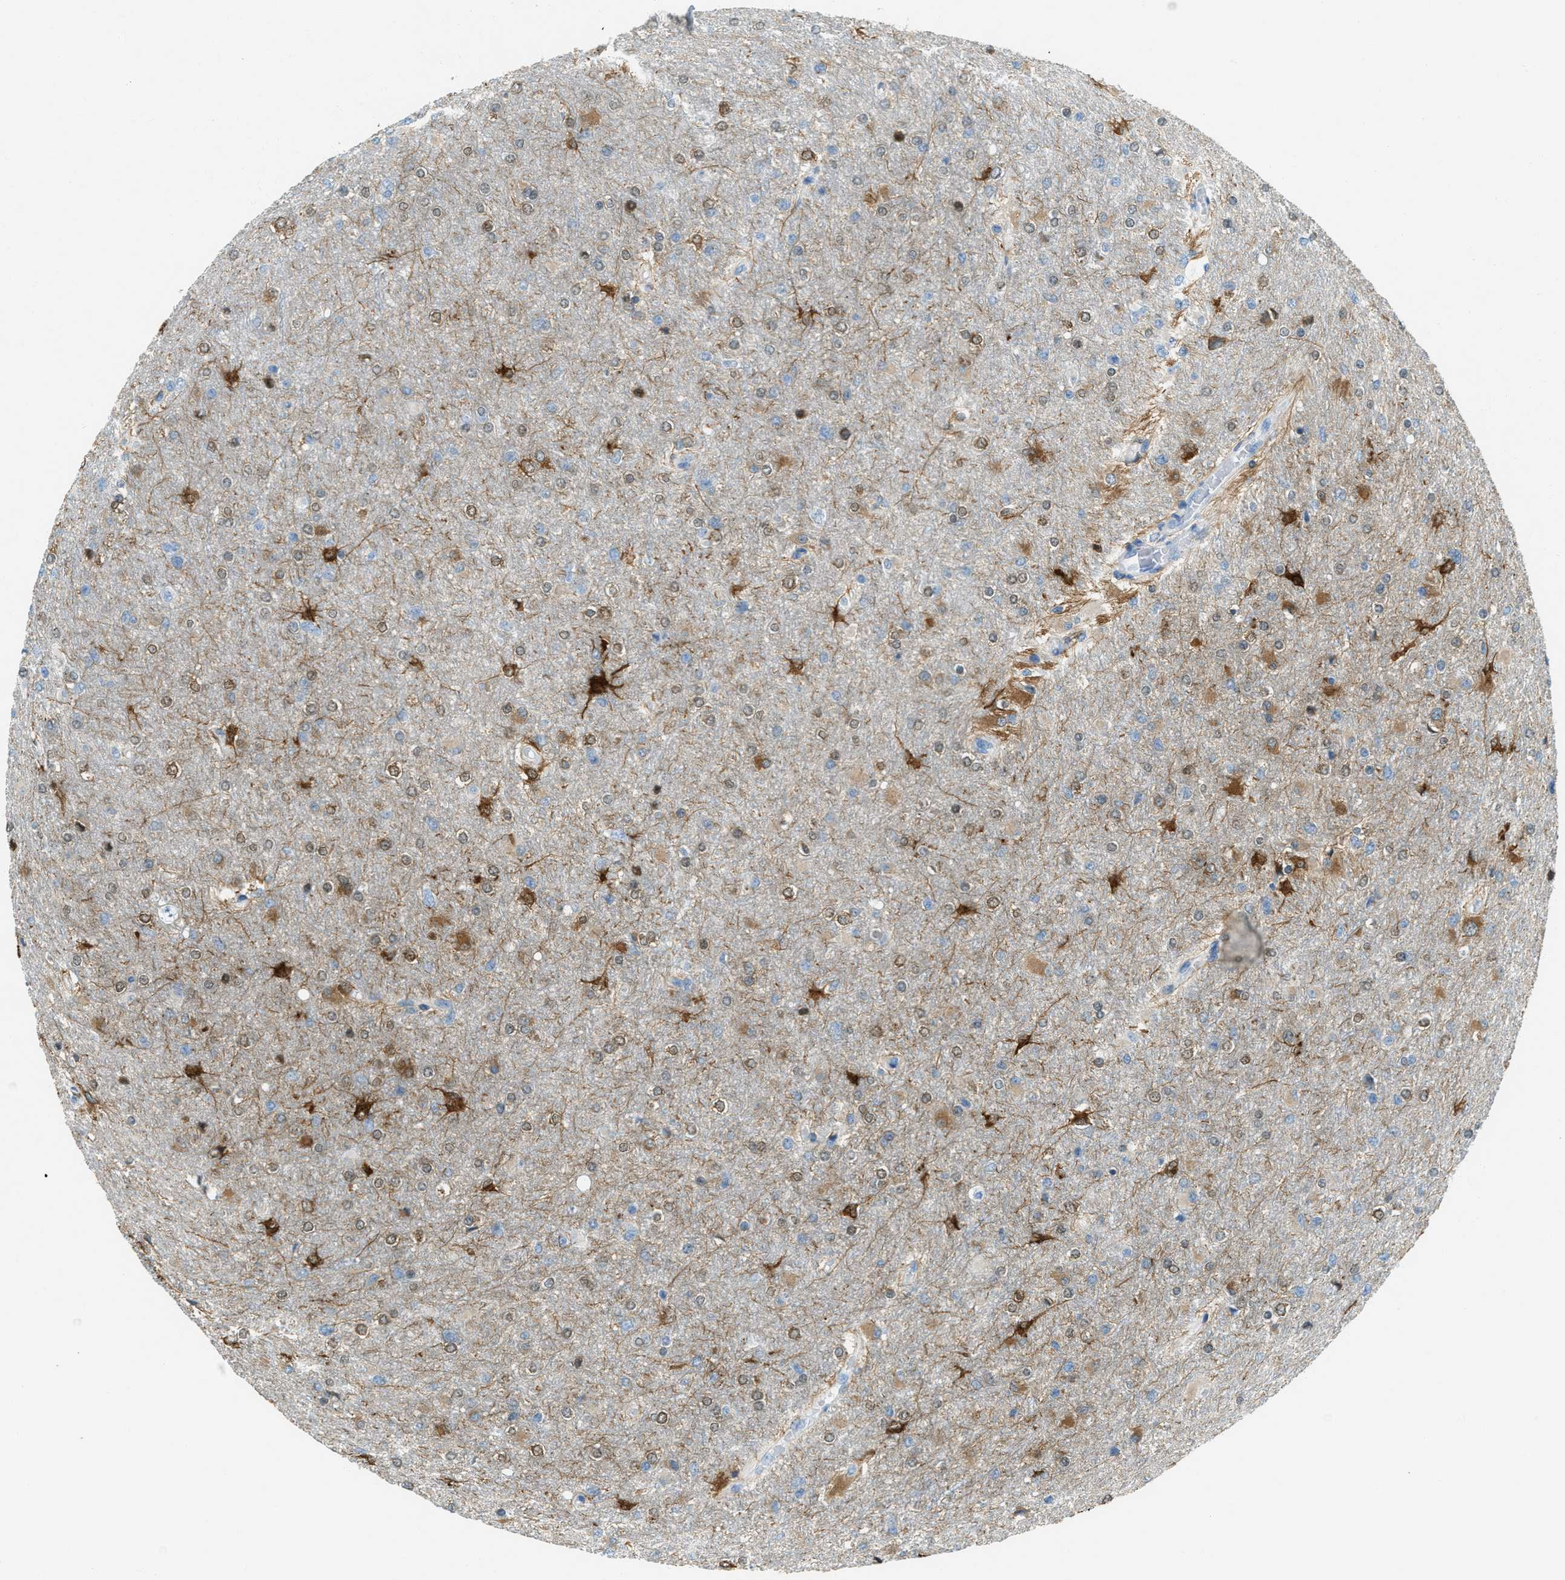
{"staining": {"intensity": "moderate", "quantity": "25%-75%", "location": "cytoplasmic/membranous"}, "tissue": "glioma", "cell_type": "Tumor cells", "image_type": "cancer", "snomed": [{"axis": "morphology", "description": "Glioma, malignant, High grade"}, {"axis": "topography", "description": "Cerebral cortex"}], "caption": "A high-resolution photomicrograph shows immunohistochemistry (IHC) staining of malignant glioma (high-grade), which demonstrates moderate cytoplasmic/membranous positivity in about 25%-75% of tumor cells.", "gene": "MATCAP2", "patient": {"sex": "female", "age": 36}}